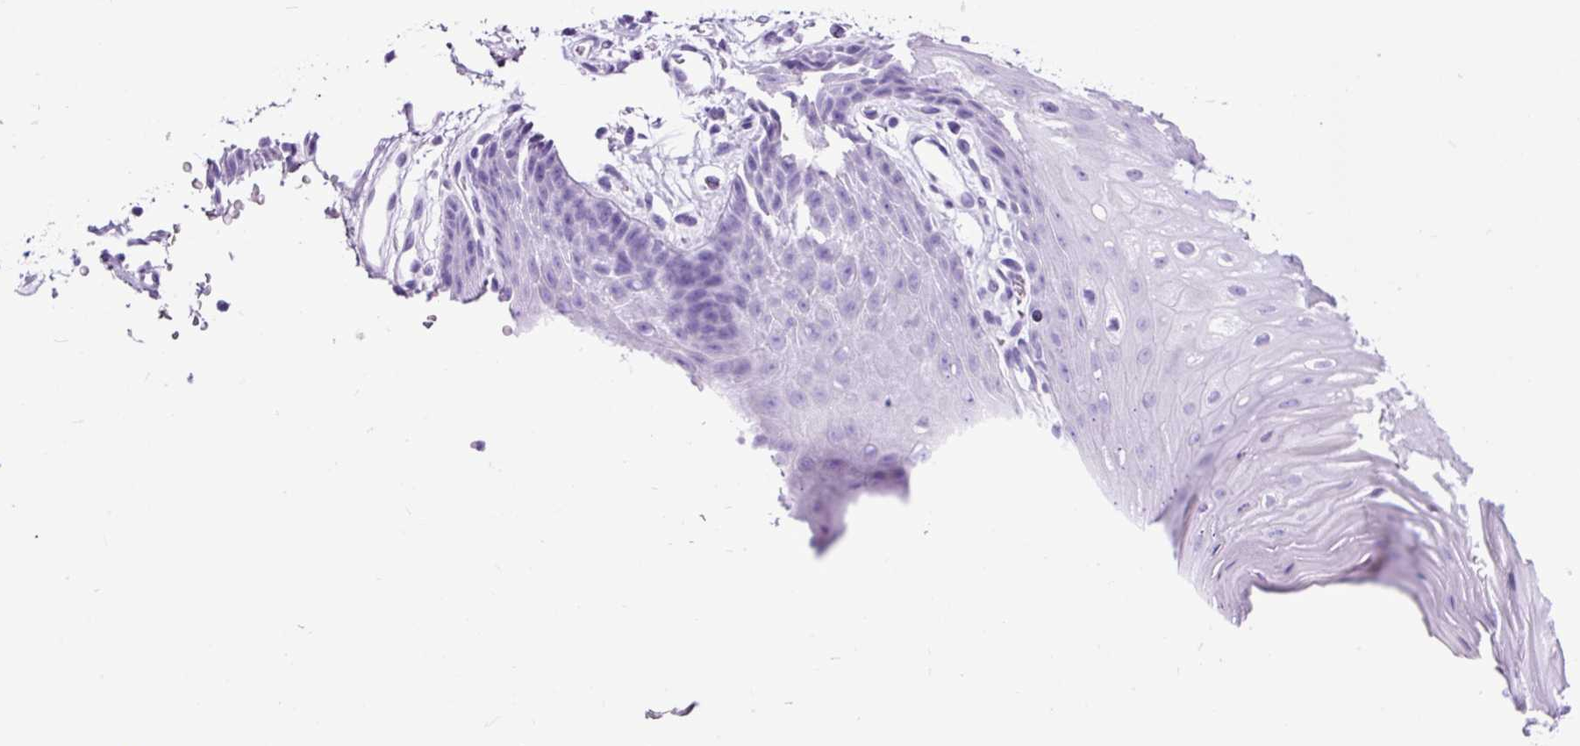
{"staining": {"intensity": "negative", "quantity": "none", "location": "none"}, "tissue": "oral mucosa", "cell_type": "Squamous epithelial cells", "image_type": "normal", "snomed": [{"axis": "morphology", "description": "Normal tissue, NOS"}, {"axis": "topography", "description": "Oral tissue"}, {"axis": "topography", "description": "Tounge, NOS"}], "caption": "This is an IHC micrograph of benign human oral mucosa. There is no positivity in squamous epithelial cells.", "gene": "CEL", "patient": {"sex": "female", "age": 59}}